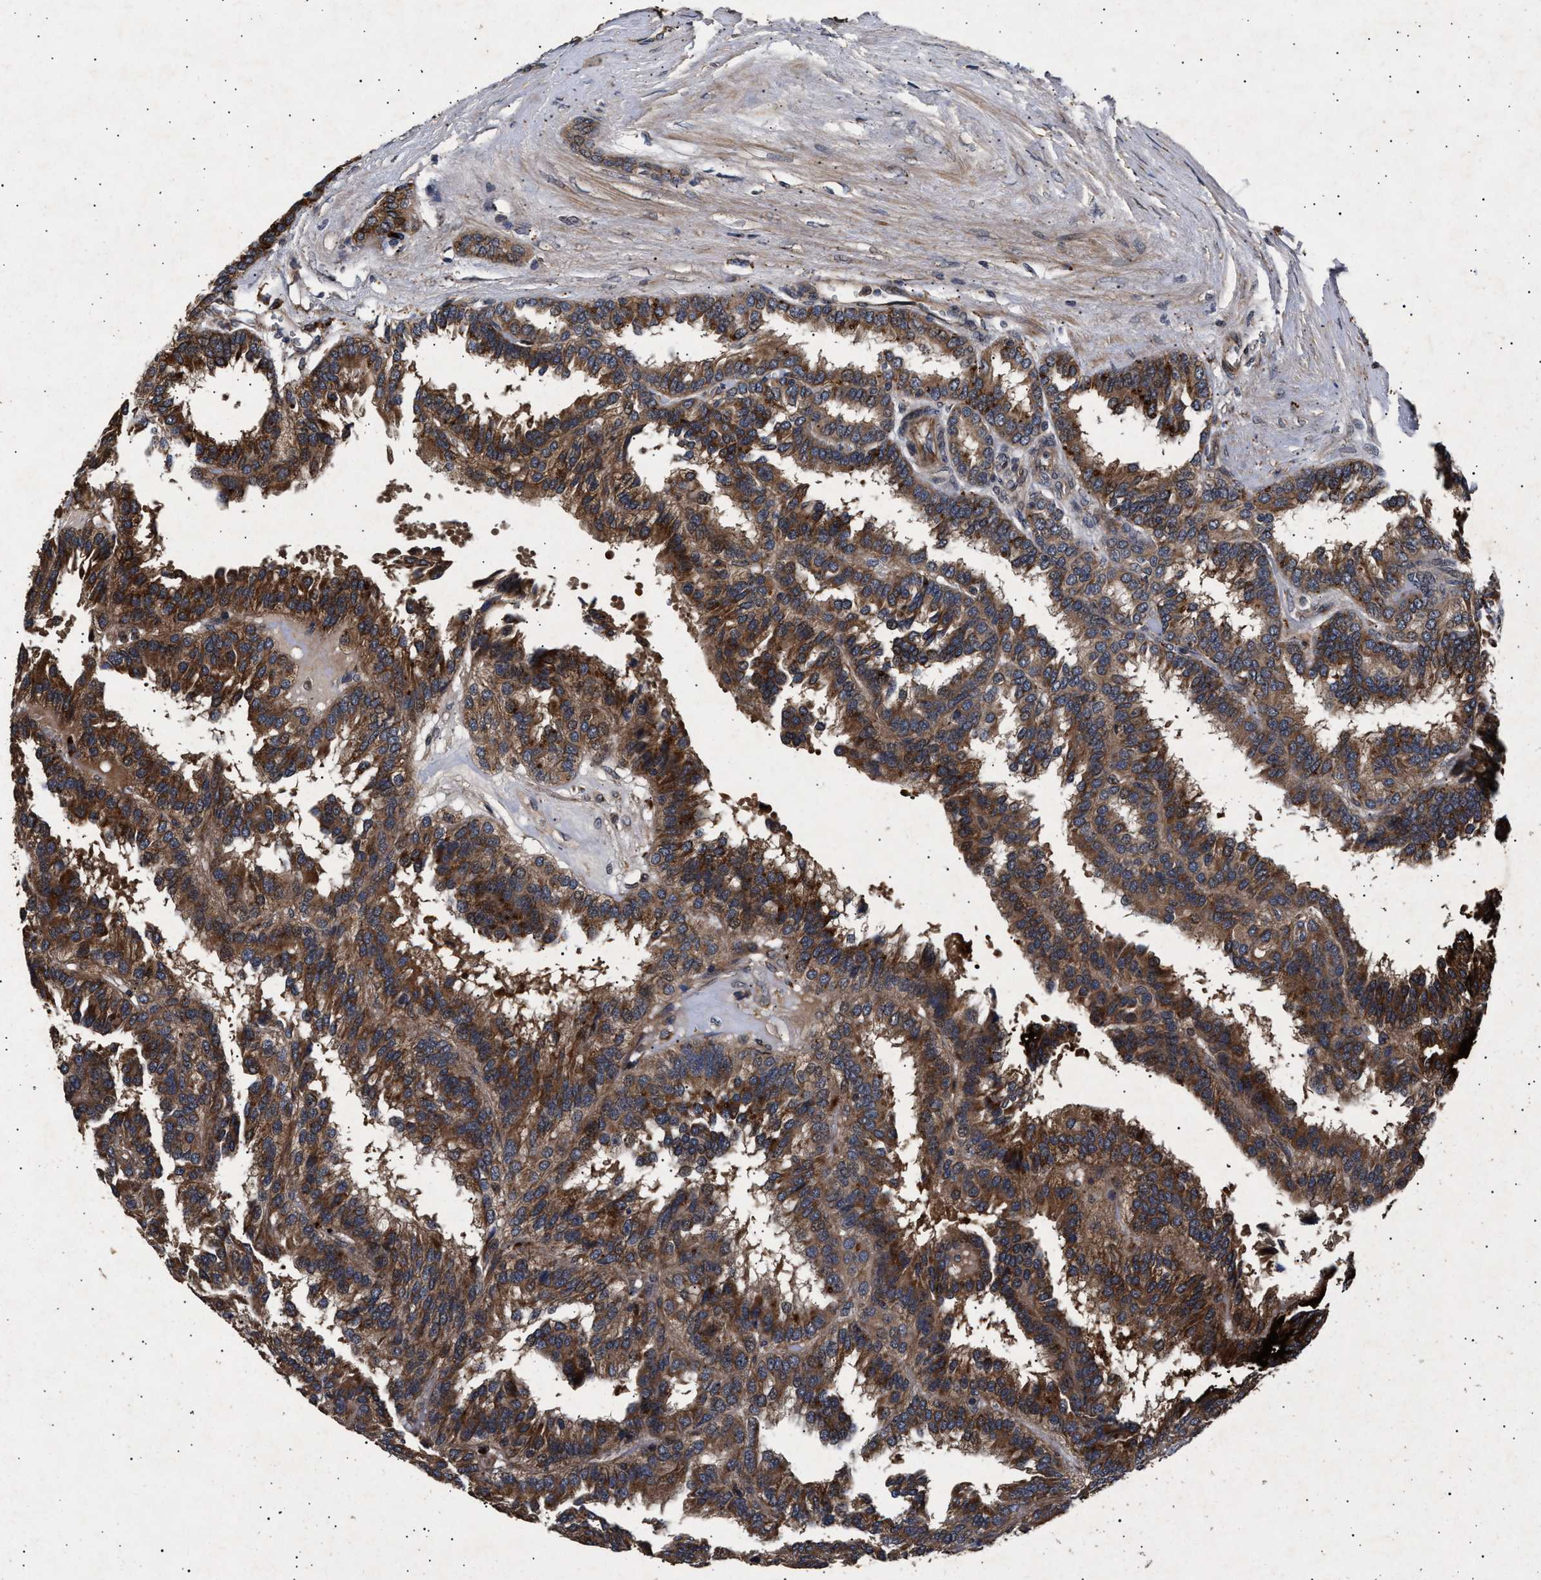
{"staining": {"intensity": "moderate", "quantity": ">75%", "location": "cytoplasmic/membranous"}, "tissue": "renal cancer", "cell_type": "Tumor cells", "image_type": "cancer", "snomed": [{"axis": "morphology", "description": "Adenocarcinoma, NOS"}, {"axis": "topography", "description": "Kidney"}], "caption": "A brown stain shows moderate cytoplasmic/membranous staining of a protein in renal cancer (adenocarcinoma) tumor cells.", "gene": "ITGB5", "patient": {"sex": "male", "age": 46}}